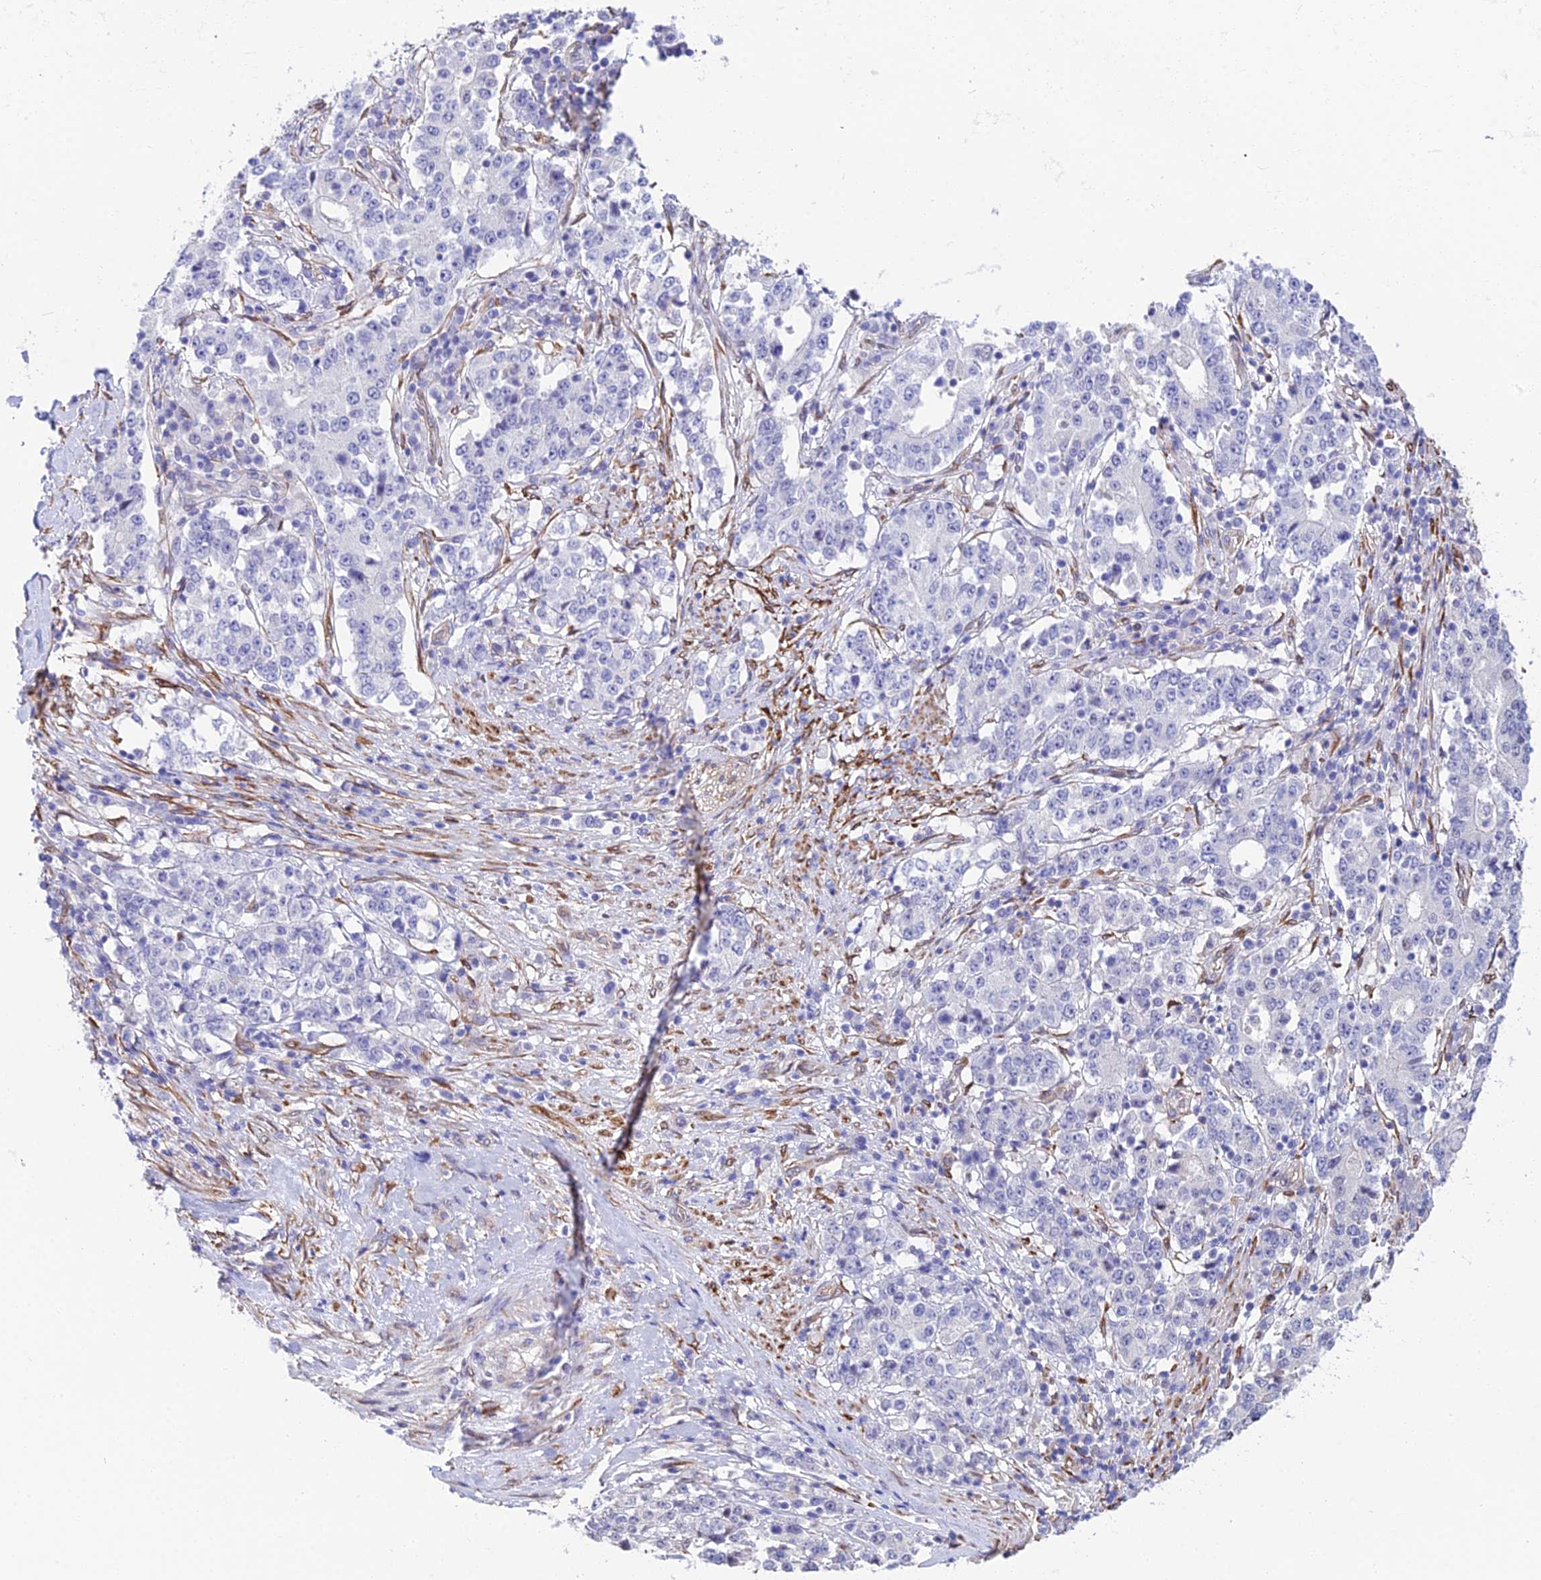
{"staining": {"intensity": "negative", "quantity": "none", "location": "none"}, "tissue": "stomach cancer", "cell_type": "Tumor cells", "image_type": "cancer", "snomed": [{"axis": "morphology", "description": "Adenocarcinoma, NOS"}, {"axis": "topography", "description": "Stomach"}], "caption": "DAB immunohistochemical staining of adenocarcinoma (stomach) demonstrates no significant expression in tumor cells.", "gene": "MXRA7", "patient": {"sex": "male", "age": 59}}